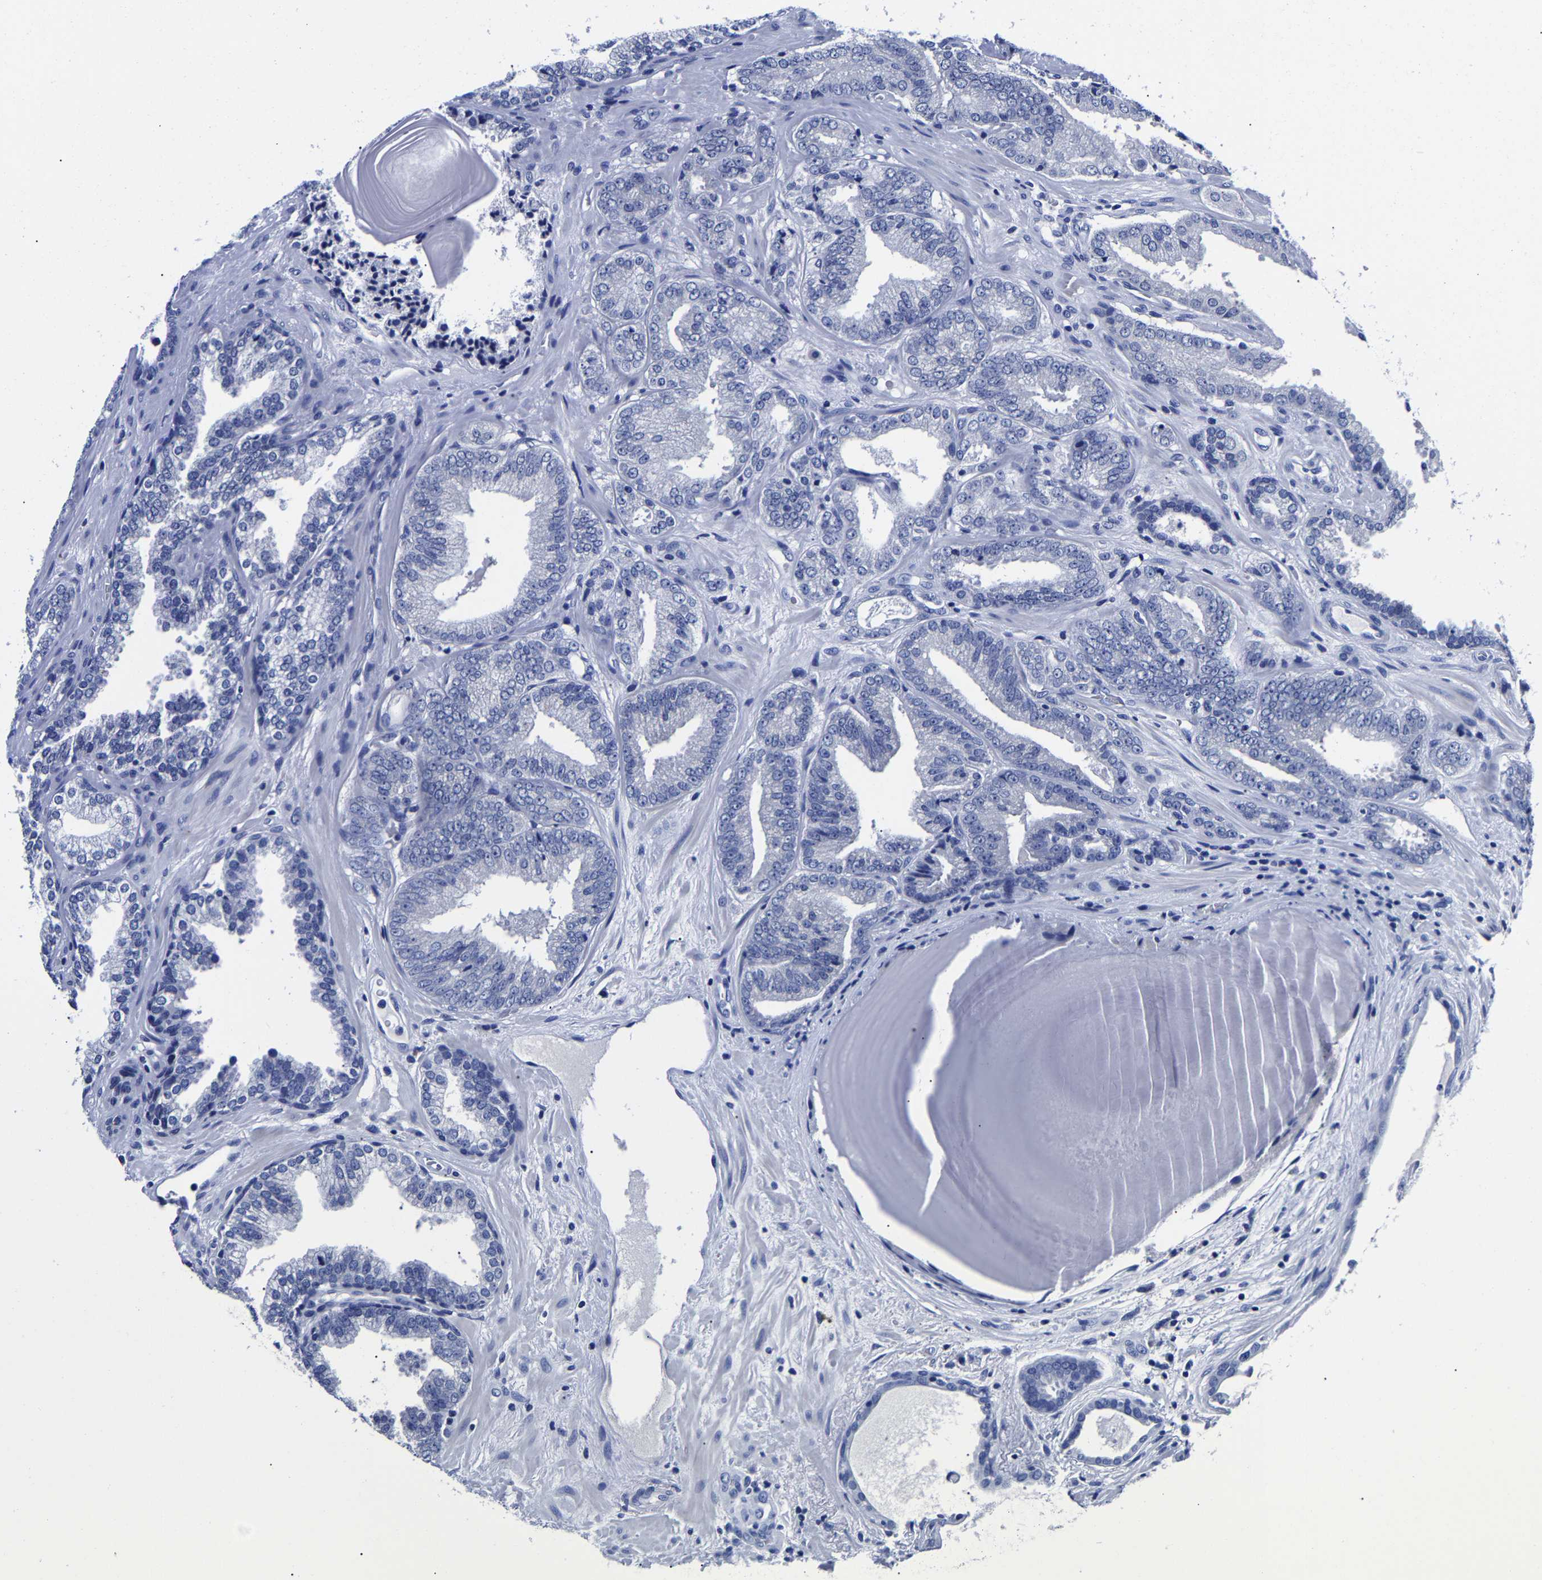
{"staining": {"intensity": "negative", "quantity": "none", "location": "none"}, "tissue": "prostate cancer", "cell_type": "Tumor cells", "image_type": "cancer", "snomed": [{"axis": "morphology", "description": "Adenocarcinoma, Low grade"}, {"axis": "topography", "description": "Prostate"}], "caption": "This is an immunohistochemistry (IHC) photomicrograph of human prostate cancer. There is no positivity in tumor cells.", "gene": "CPA2", "patient": {"sex": "male", "age": 65}}